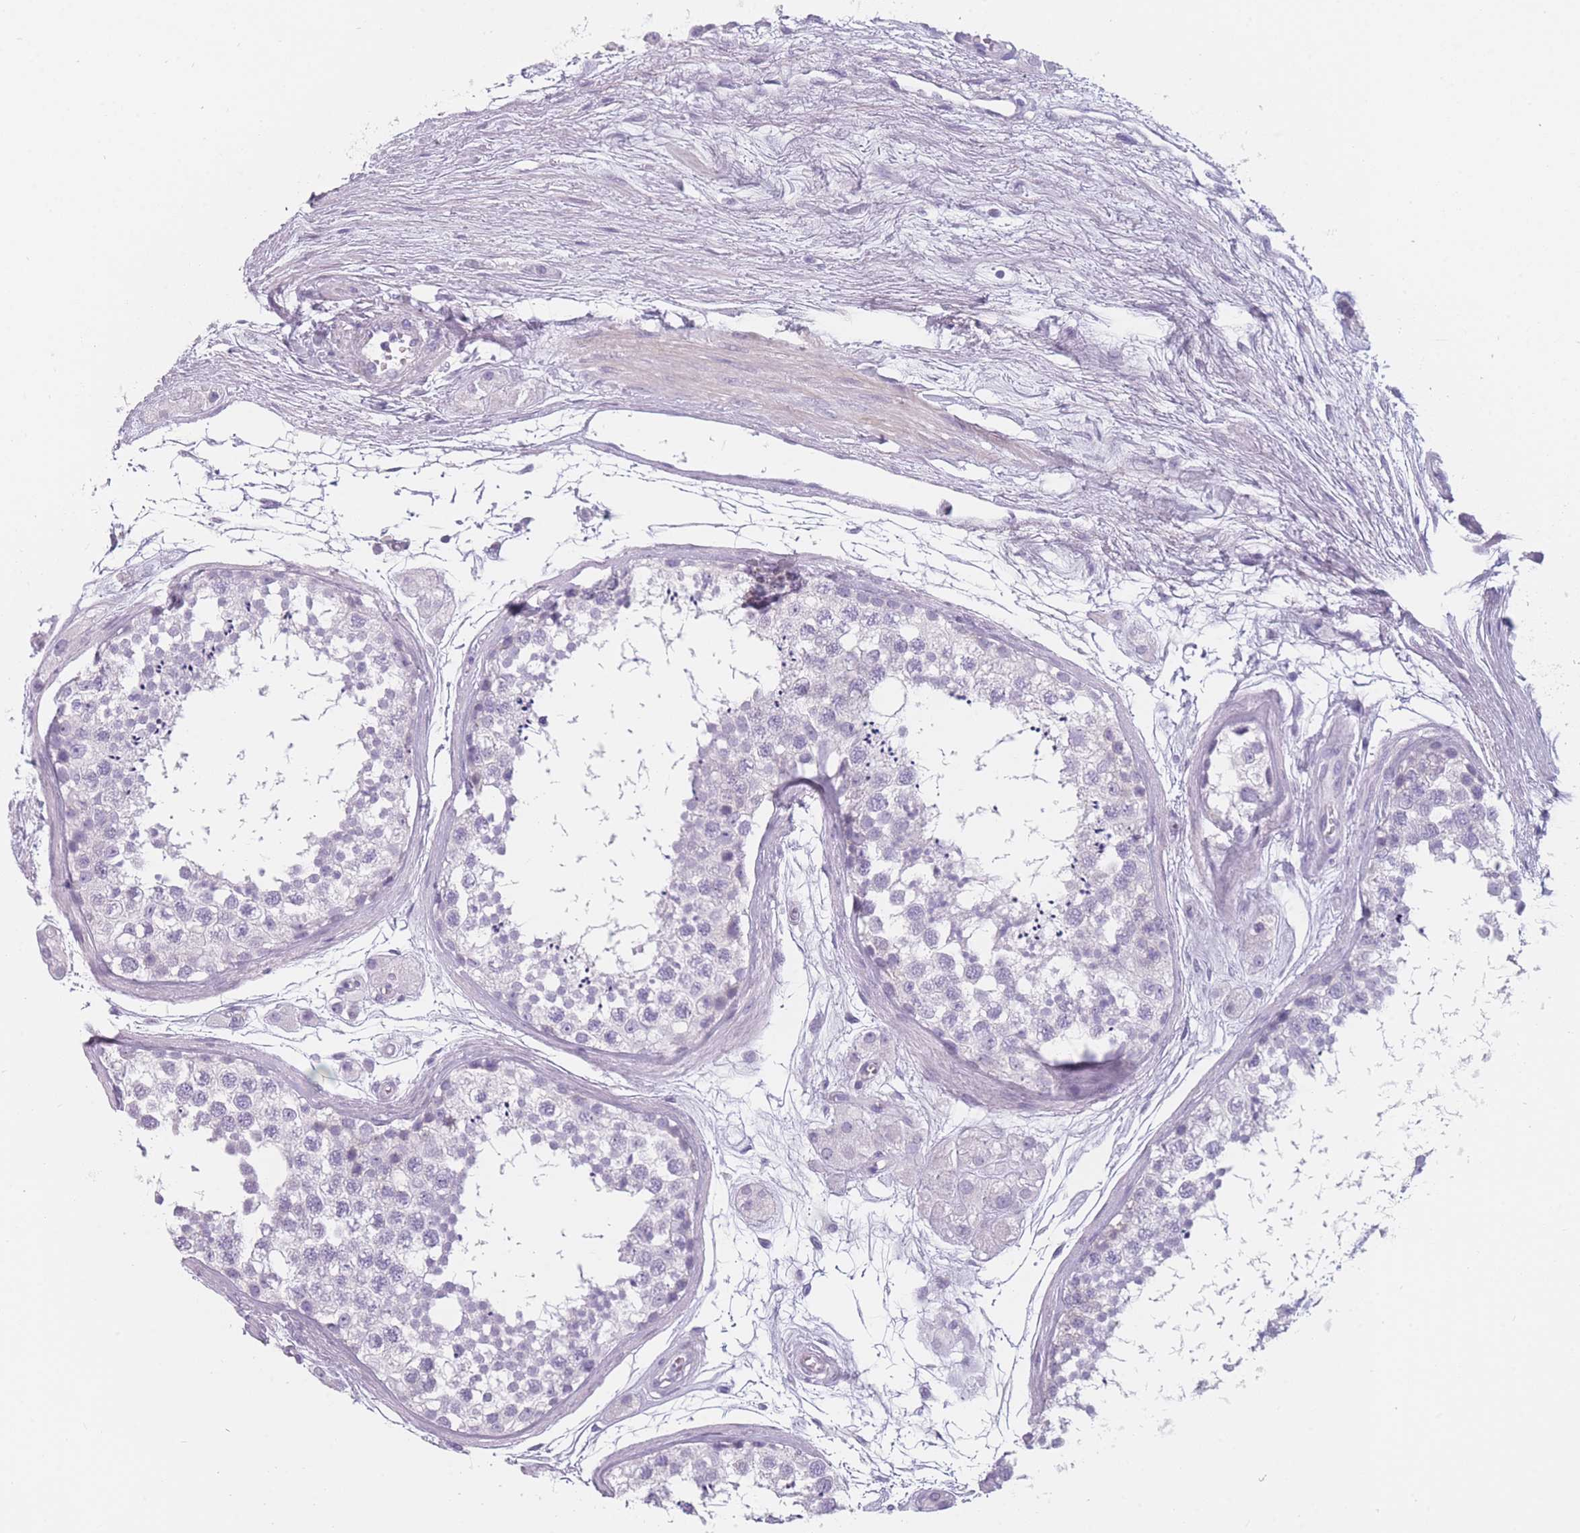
{"staining": {"intensity": "negative", "quantity": "none", "location": "none"}, "tissue": "testis", "cell_type": "Cells in seminiferous ducts", "image_type": "normal", "snomed": [{"axis": "morphology", "description": "Normal tissue, NOS"}, {"axis": "topography", "description": "Testis"}], "caption": "This is a micrograph of immunohistochemistry staining of benign testis, which shows no expression in cells in seminiferous ducts. (DAB (3,3'-diaminobenzidine) immunohistochemistry (IHC) visualized using brightfield microscopy, high magnification).", "gene": "PPFIA3", "patient": {"sex": "male", "age": 56}}